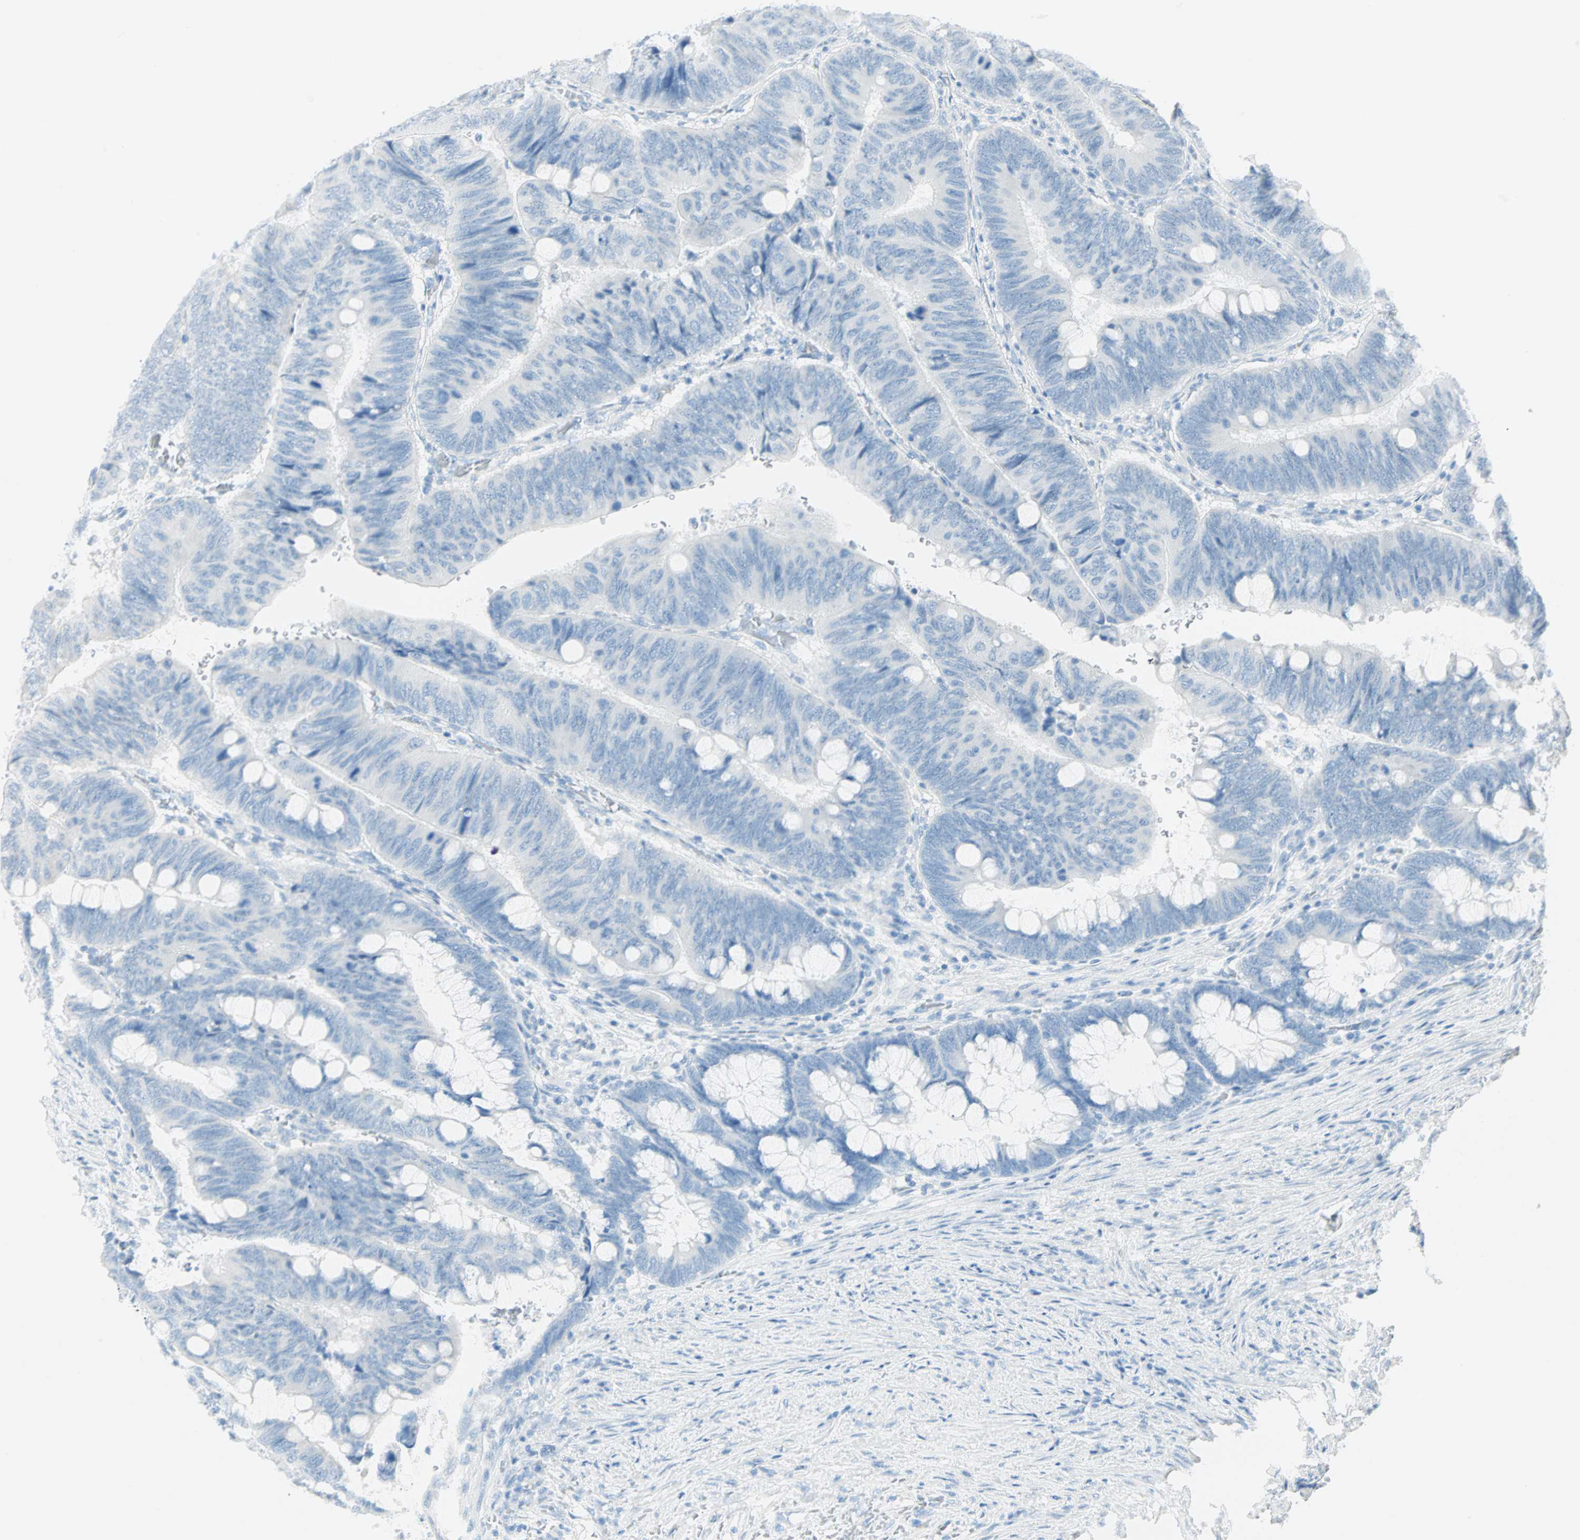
{"staining": {"intensity": "negative", "quantity": "none", "location": "none"}, "tissue": "colorectal cancer", "cell_type": "Tumor cells", "image_type": "cancer", "snomed": [{"axis": "morphology", "description": "Normal tissue, NOS"}, {"axis": "morphology", "description": "Adenocarcinoma, NOS"}, {"axis": "topography", "description": "Rectum"}, {"axis": "topography", "description": "Peripheral nerve tissue"}], "caption": "Protein analysis of colorectal adenocarcinoma displays no significant expression in tumor cells.", "gene": "NES", "patient": {"sex": "male", "age": 92}}